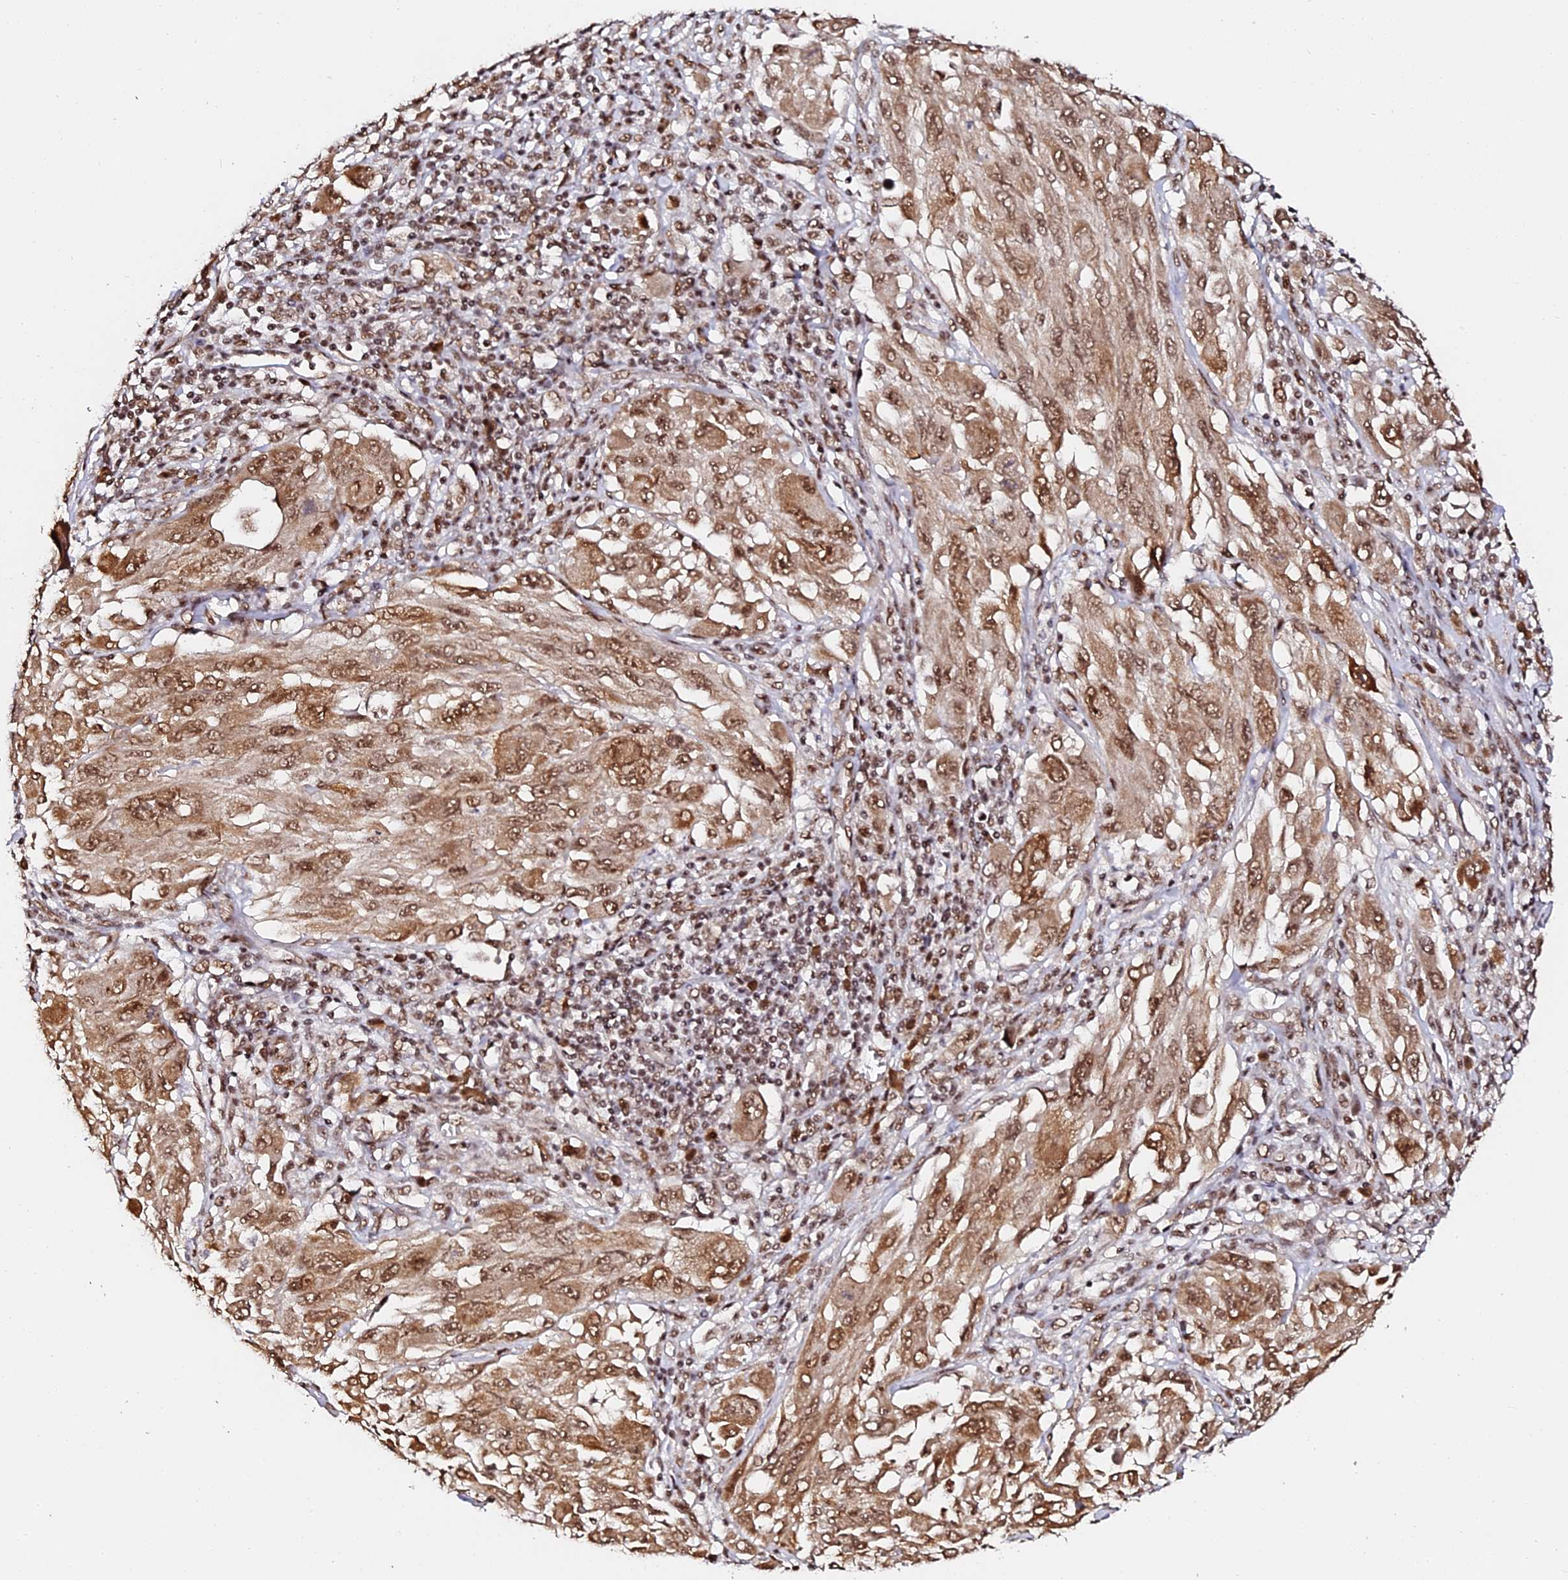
{"staining": {"intensity": "moderate", "quantity": ">75%", "location": "cytoplasmic/membranous,nuclear"}, "tissue": "melanoma", "cell_type": "Tumor cells", "image_type": "cancer", "snomed": [{"axis": "morphology", "description": "Malignant melanoma, NOS"}, {"axis": "topography", "description": "Skin"}], "caption": "Approximately >75% of tumor cells in melanoma show moderate cytoplasmic/membranous and nuclear protein staining as visualized by brown immunohistochemical staining.", "gene": "MCRS1", "patient": {"sex": "female", "age": 91}}